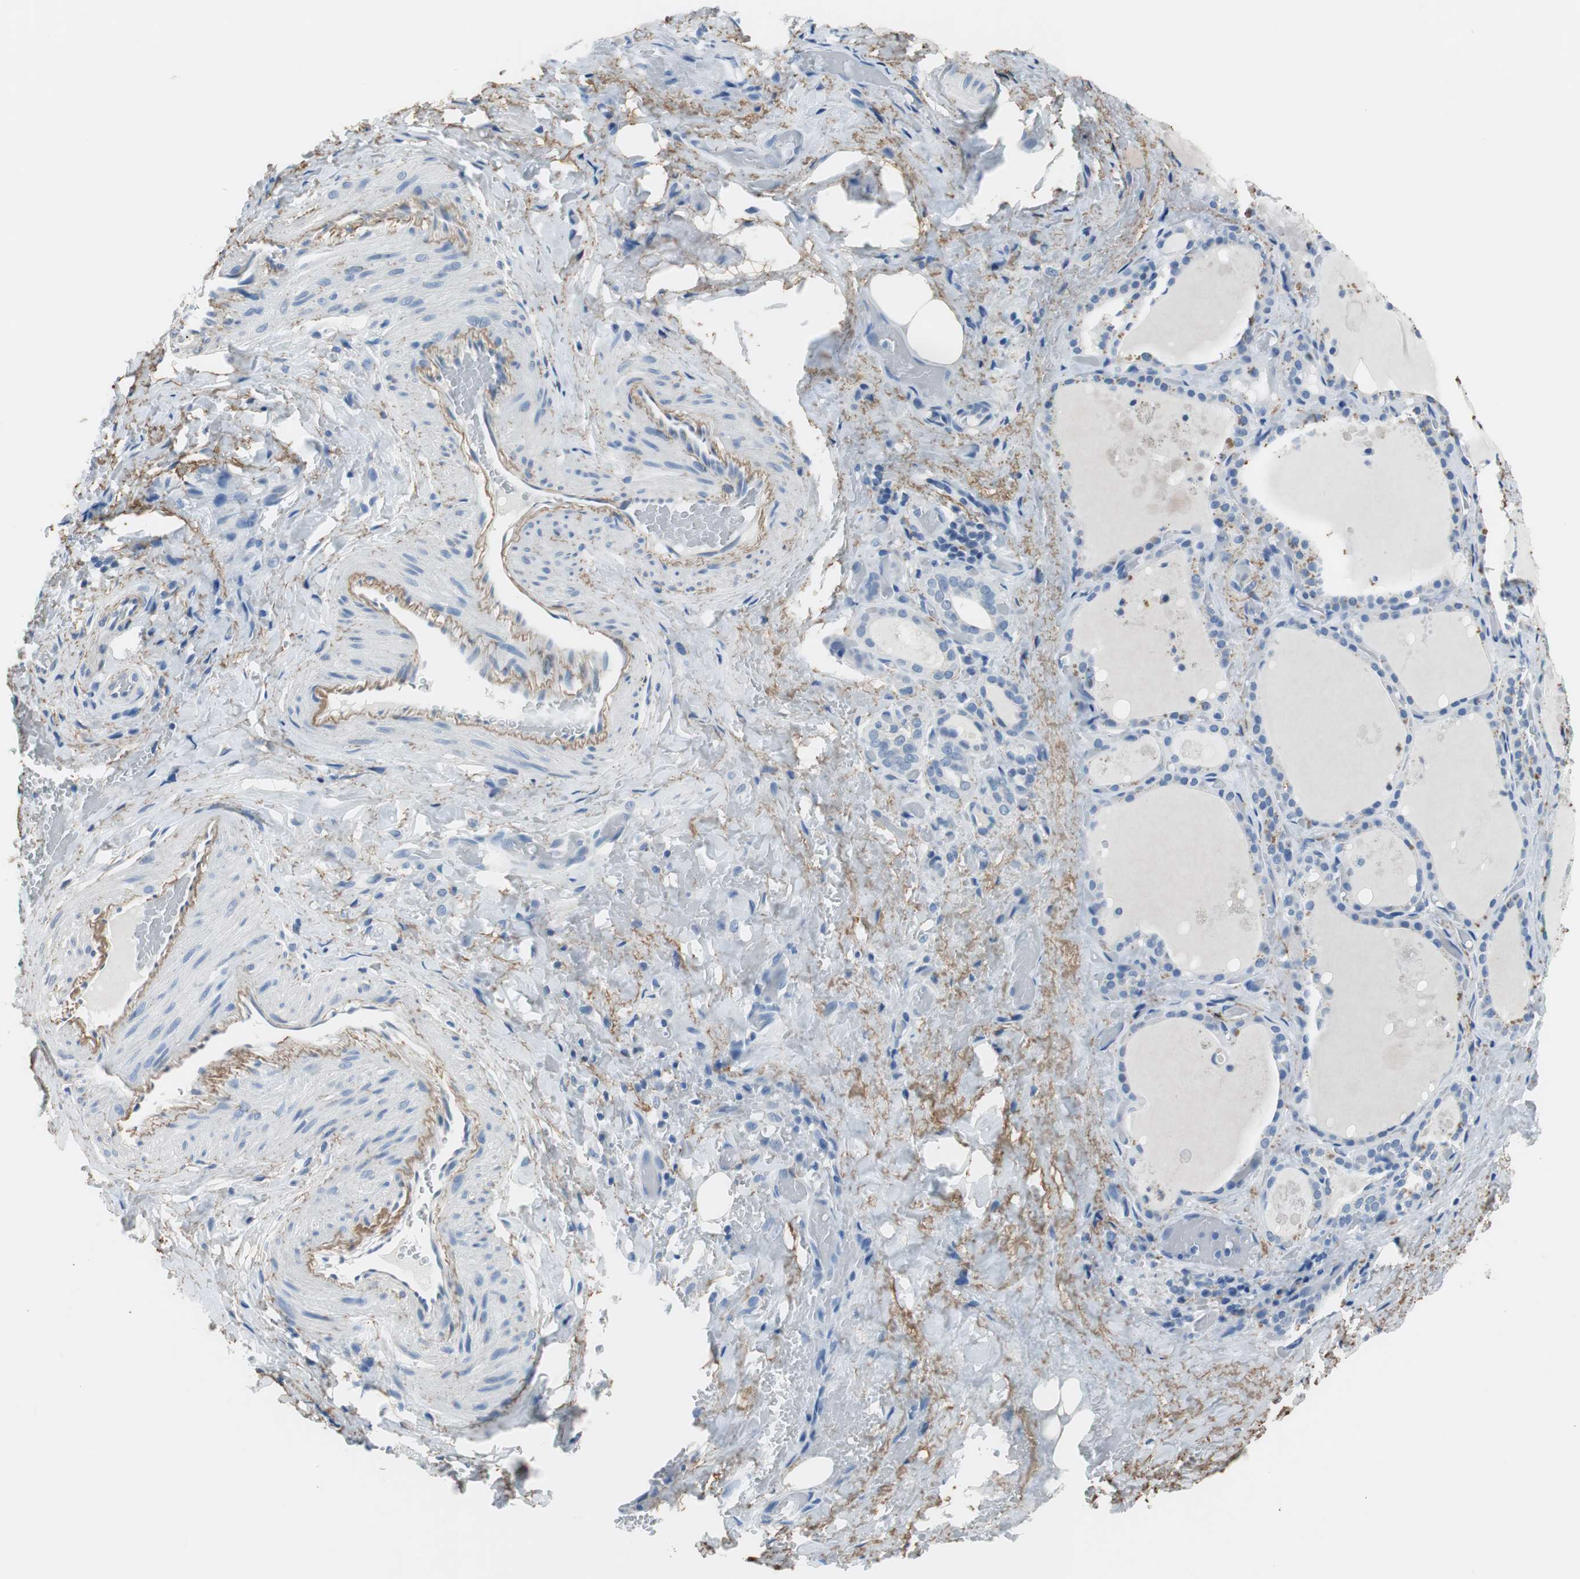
{"staining": {"intensity": "negative", "quantity": "none", "location": "none"}, "tissue": "thyroid gland", "cell_type": "Glandular cells", "image_type": "normal", "snomed": [{"axis": "morphology", "description": "Normal tissue, NOS"}, {"axis": "topography", "description": "Thyroid gland"}], "caption": "The histopathology image displays no significant staining in glandular cells of thyroid gland.", "gene": "MUC7", "patient": {"sex": "male", "age": 61}}